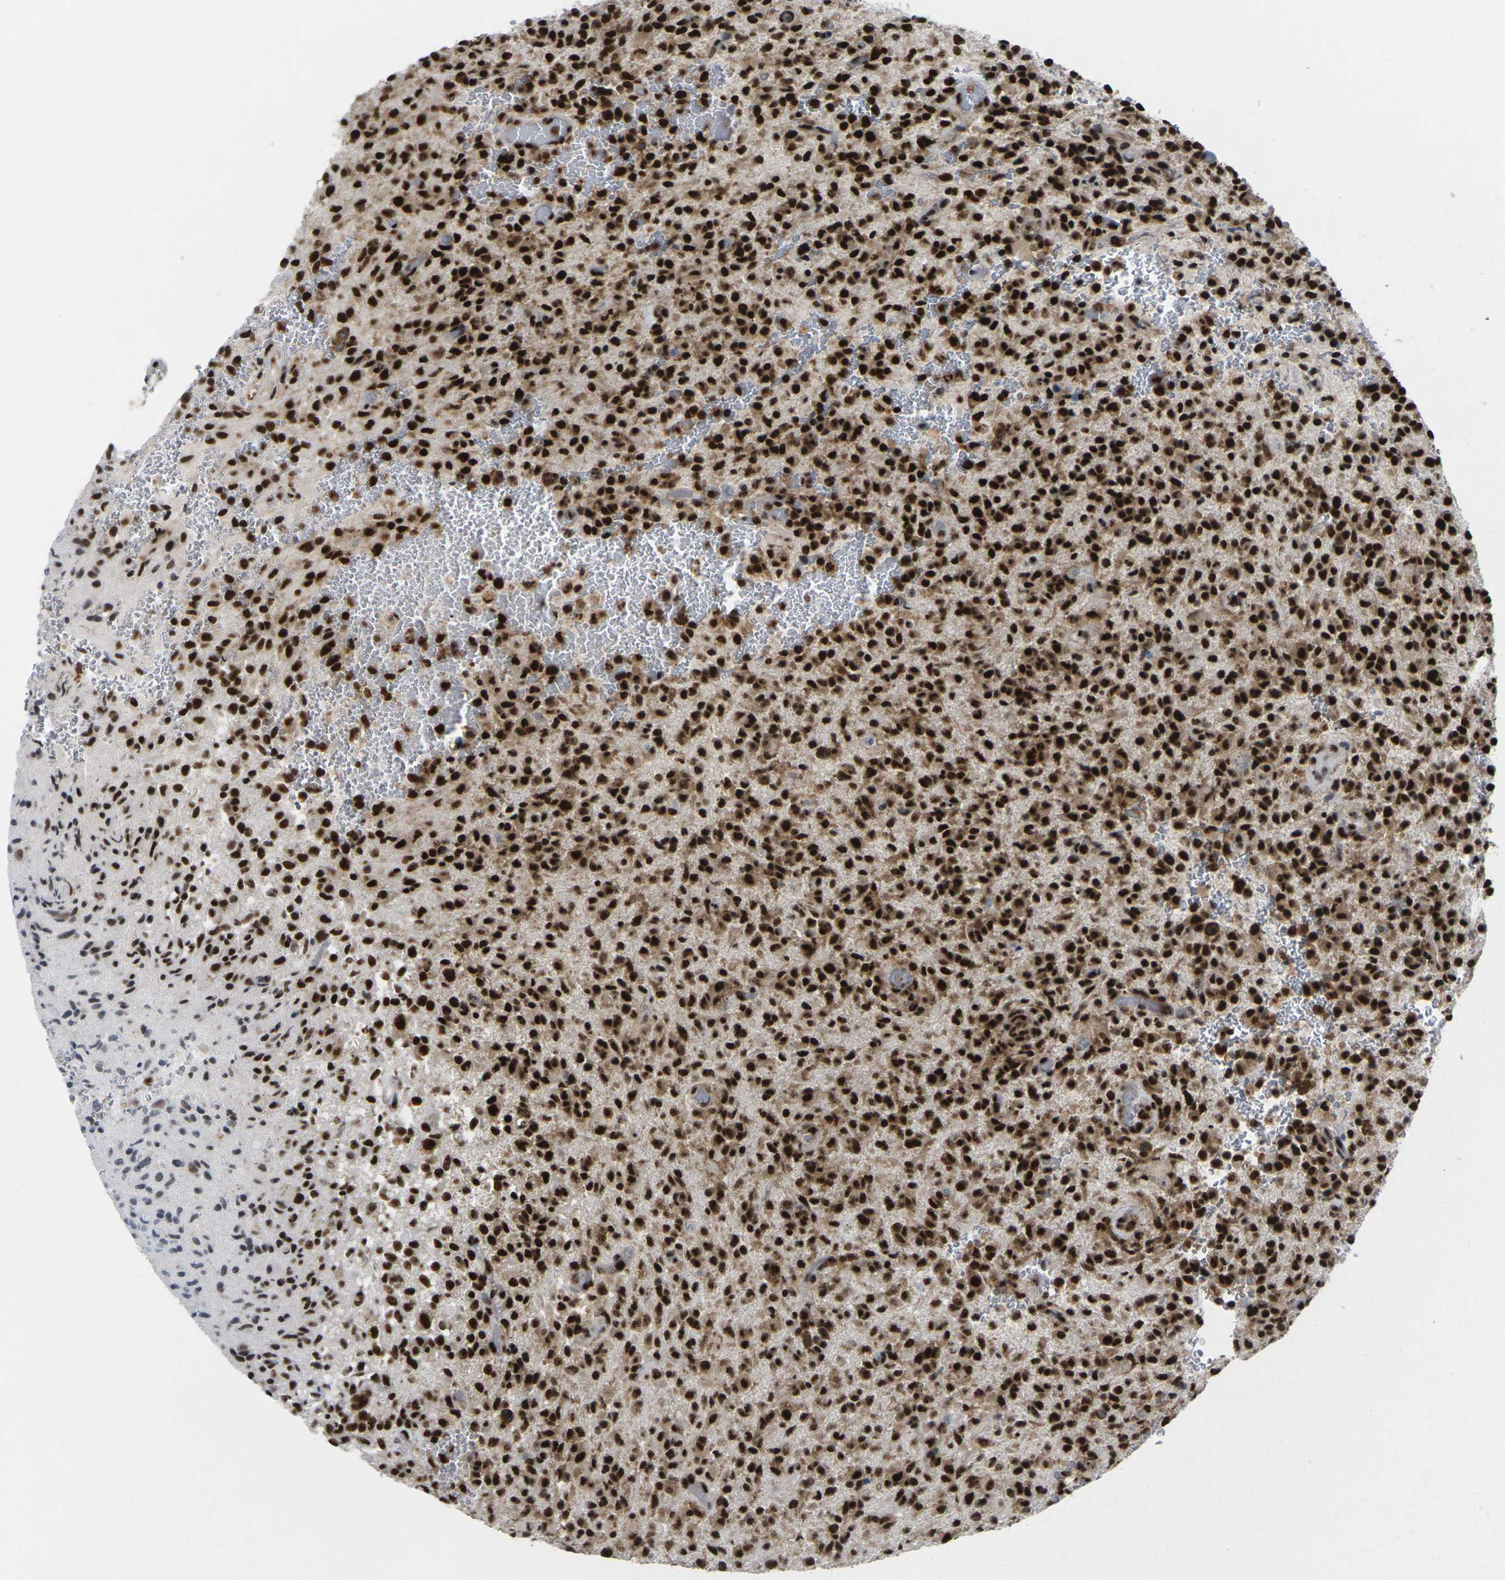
{"staining": {"intensity": "strong", "quantity": ">75%", "location": "cytoplasmic/membranous,nuclear"}, "tissue": "glioma", "cell_type": "Tumor cells", "image_type": "cancer", "snomed": [{"axis": "morphology", "description": "Glioma, malignant, High grade"}, {"axis": "topography", "description": "Brain"}], "caption": "The immunohistochemical stain shows strong cytoplasmic/membranous and nuclear staining in tumor cells of high-grade glioma (malignant) tissue.", "gene": "MAGOH", "patient": {"sex": "female", "age": 59}}